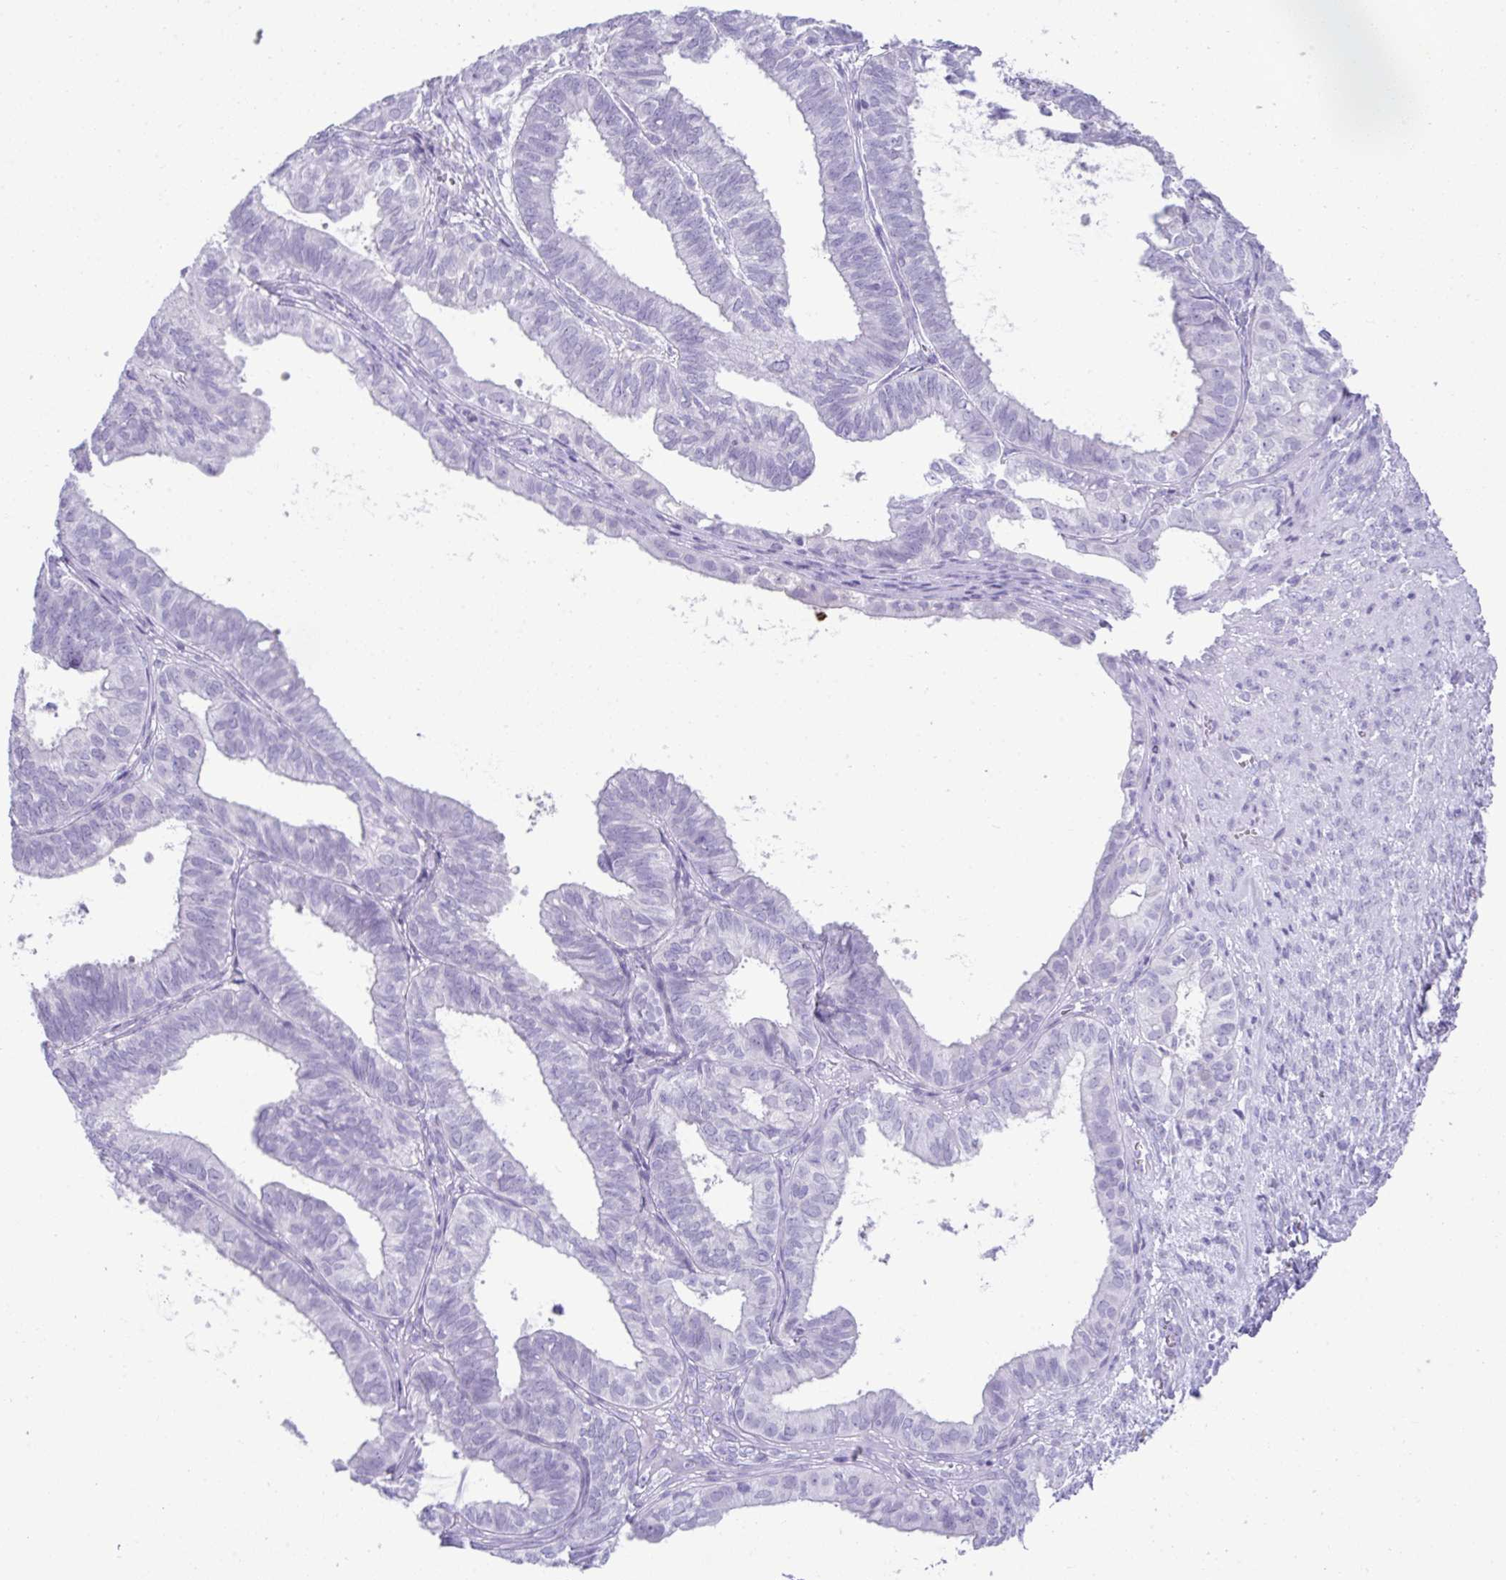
{"staining": {"intensity": "negative", "quantity": "none", "location": "none"}, "tissue": "ovarian cancer", "cell_type": "Tumor cells", "image_type": "cancer", "snomed": [{"axis": "morphology", "description": "Carcinoma, endometroid"}, {"axis": "topography", "description": "Ovary"}], "caption": "This is a histopathology image of immunohistochemistry (IHC) staining of endometroid carcinoma (ovarian), which shows no positivity in tumor cells.", "gene": "PSCA", "patient": {"sex": "female", "age": 64}}